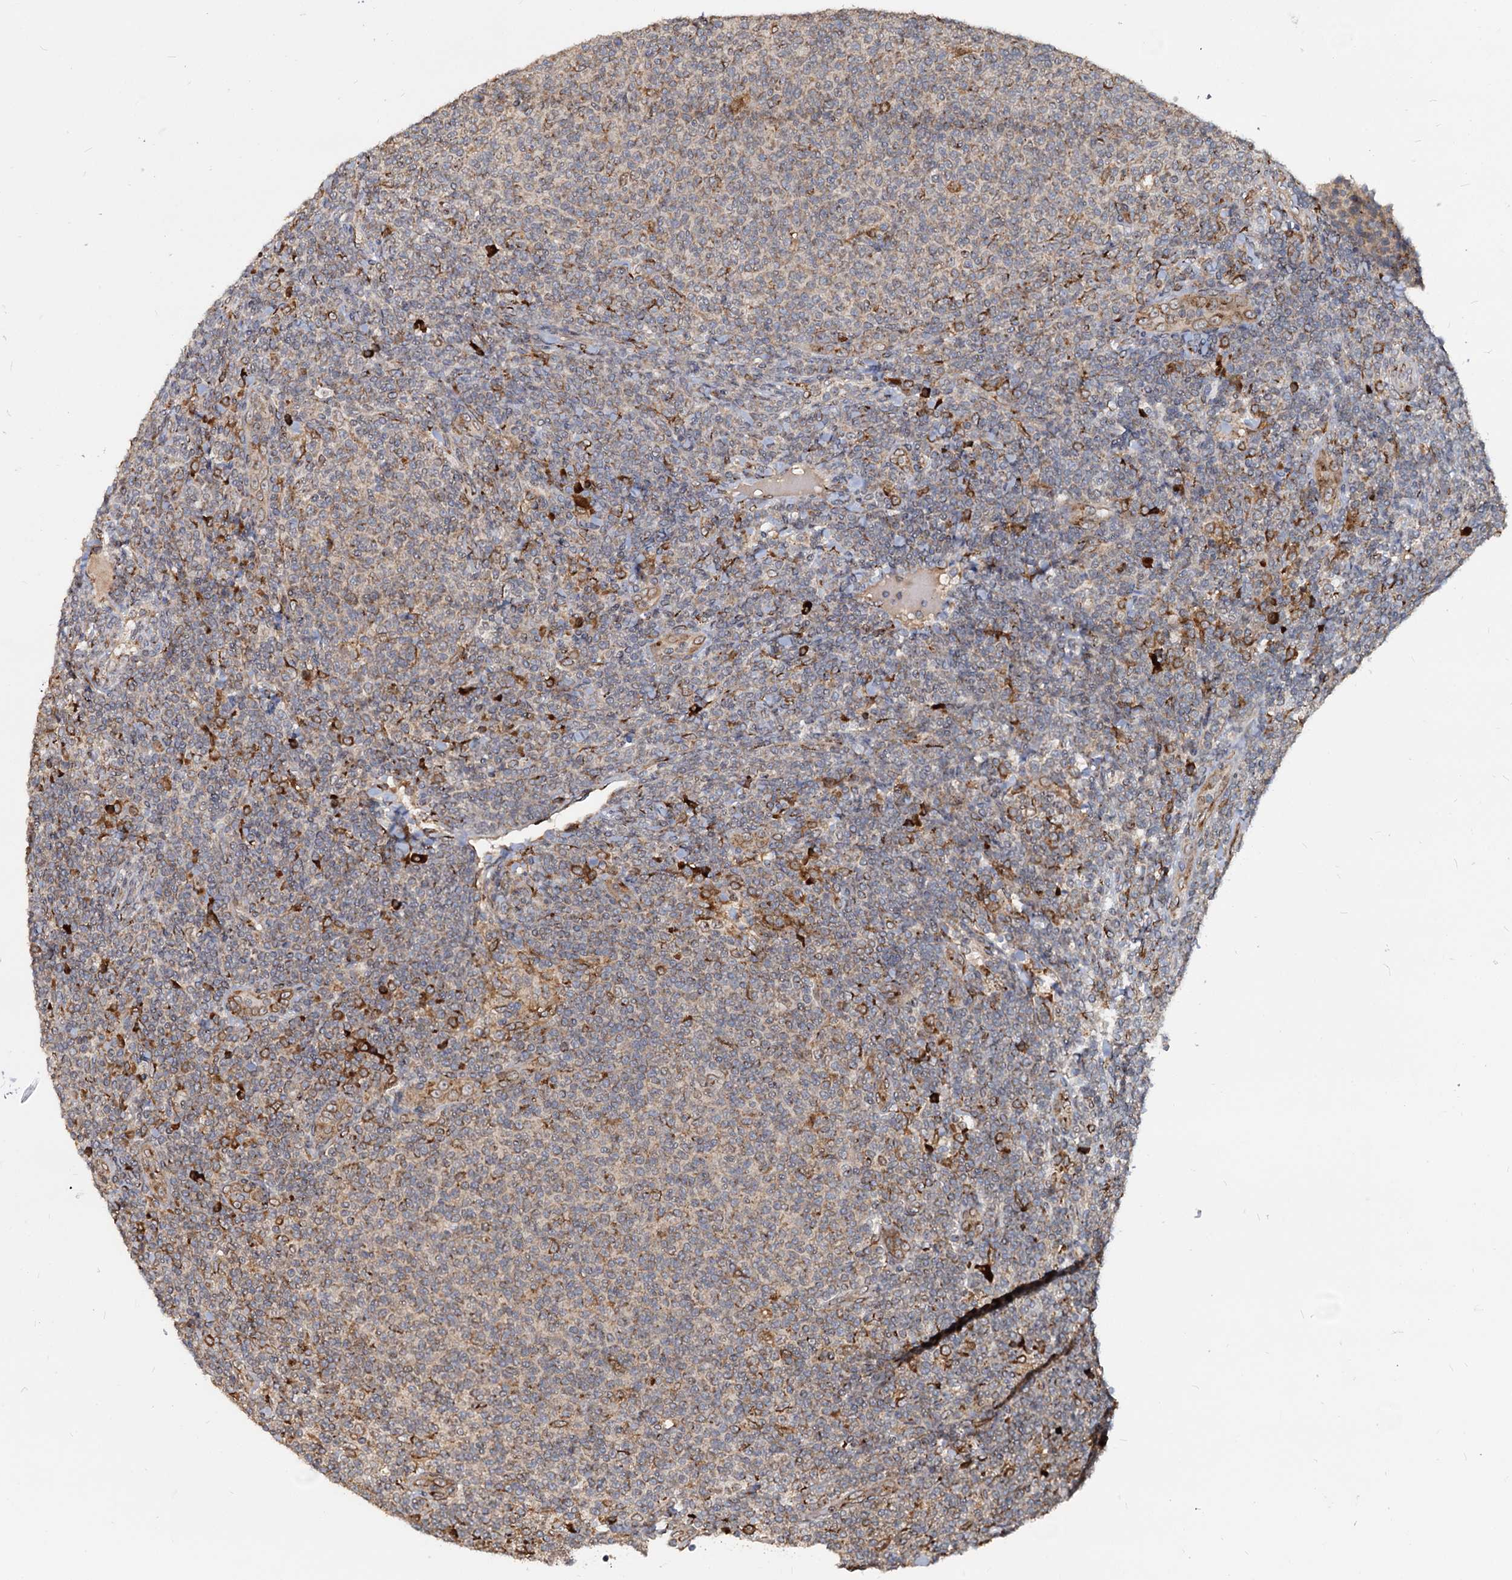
{"staining": {"intensity": "weak", "quantity": "25%-75%", "location": "cytoplasmic/membranous"}, "tissue": "lymphoma", "cell_type": "Tumor cells", "image_type": "cancer", "snomed": [{"axis": "morphology", "description": "Malignant lymphoma, non-Hodgkin's type, Low grade"}, {"axis": "topography", "description": "Lymph node"}], "caption": "An immunohistochemistry (IHC) histopathology image of neoplastic tissue is shown. Protein staining in brown shows weak cytoplasmic/membranous positivity in low-grade malignant lymphoma, non-Hodgkin's type within tumor cells.", "gene": "SAAL1", "patient": {"sex": "male", "age": 66}}